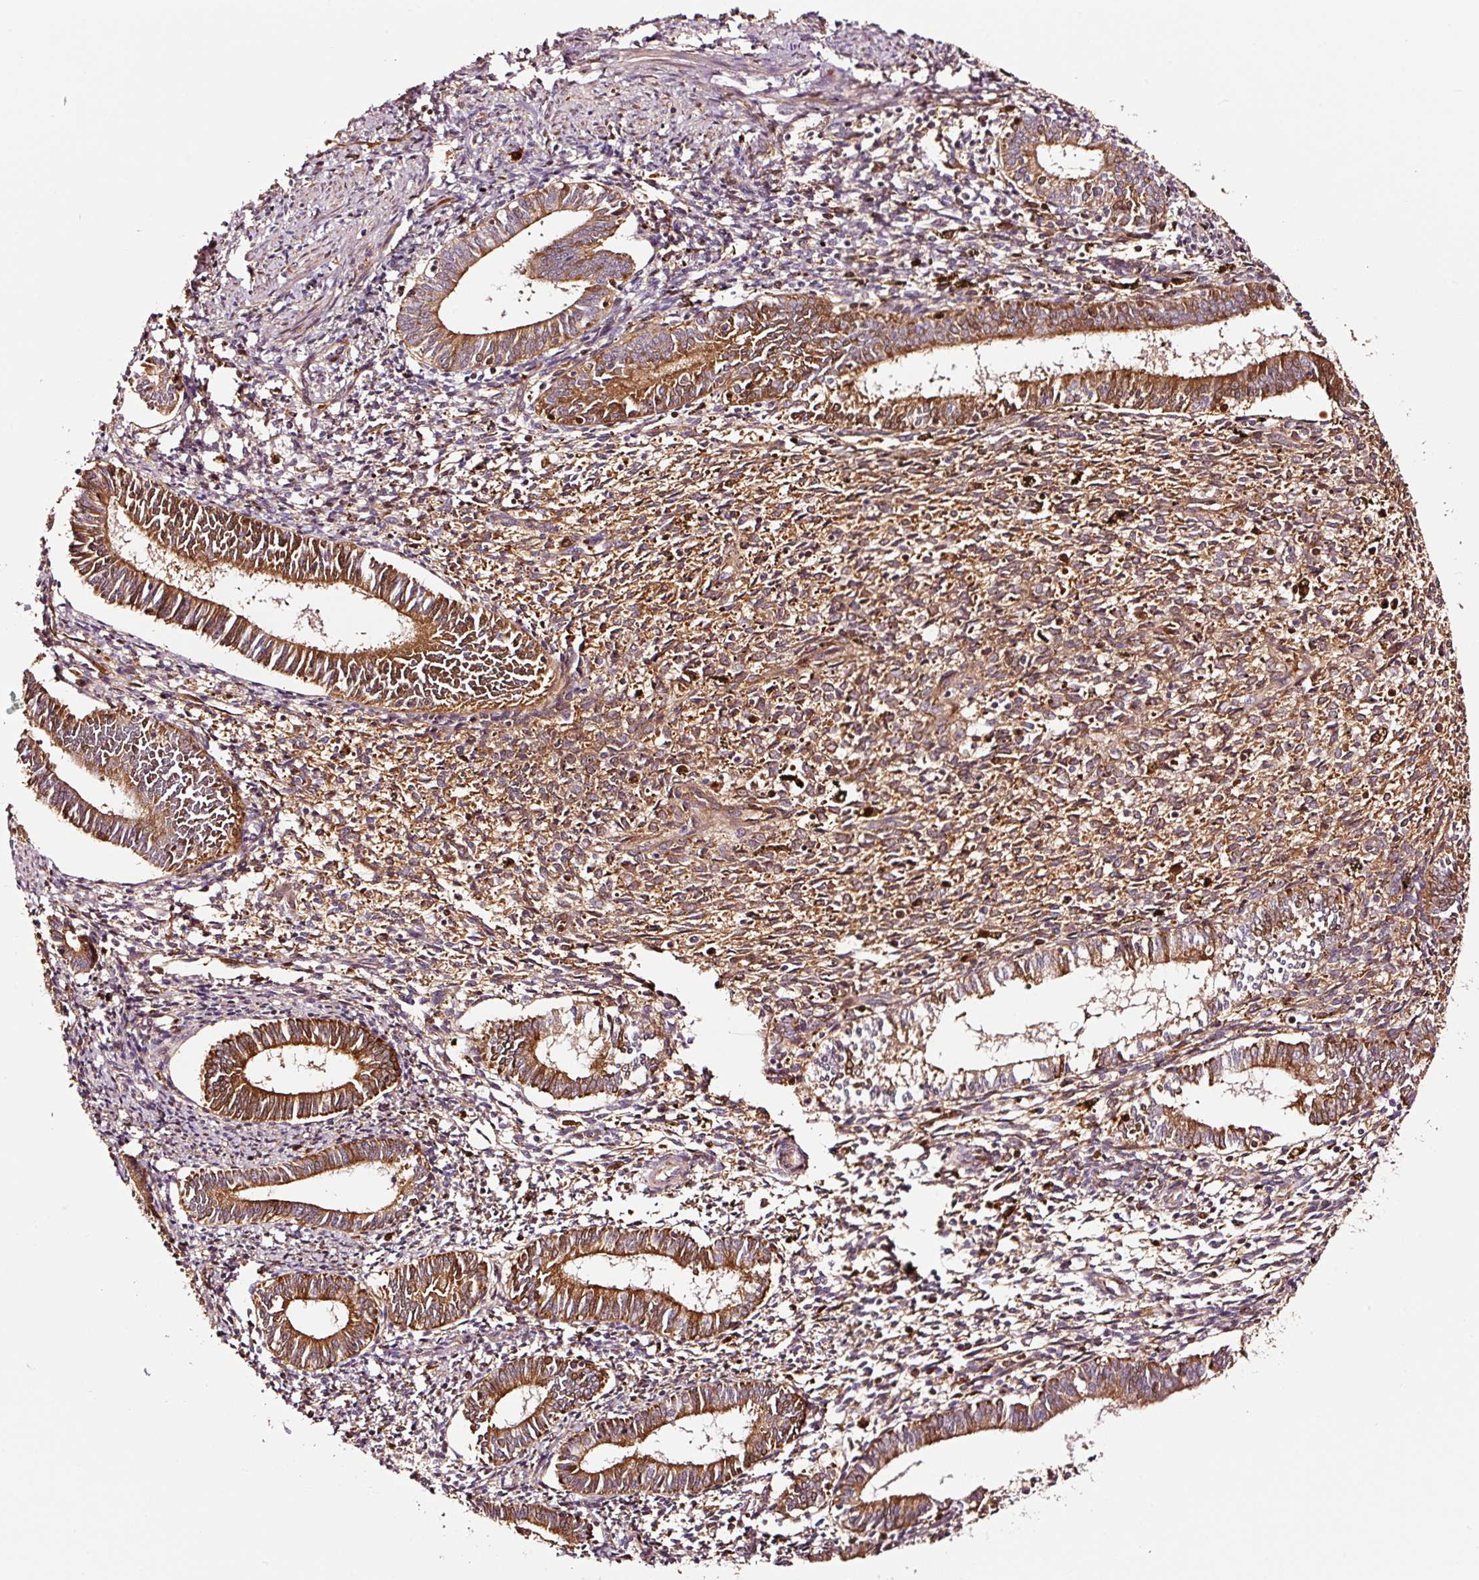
{"staining": {"intensity": "moderate", "quantity": "25%-75%", "location": "cytoplasmic/membranous"}, "tissue": "endometrium", "cell_type": "Cells in endometrial stroma", "image_type": "normal", "snomed": [{"axis": "morphology", "description": "Normal tissue, NOS"}, {"axis": "topography", "description": "Endometrium"}], "caption": "This is an image of immunohistochemistry staining of normal endometrium, which shows moderate positivity in the cytoplasmic/membranous of cells in endometrial stroma.", "gene": "PGLYRP2", "patient": {"sex": "female", "age": 41}}